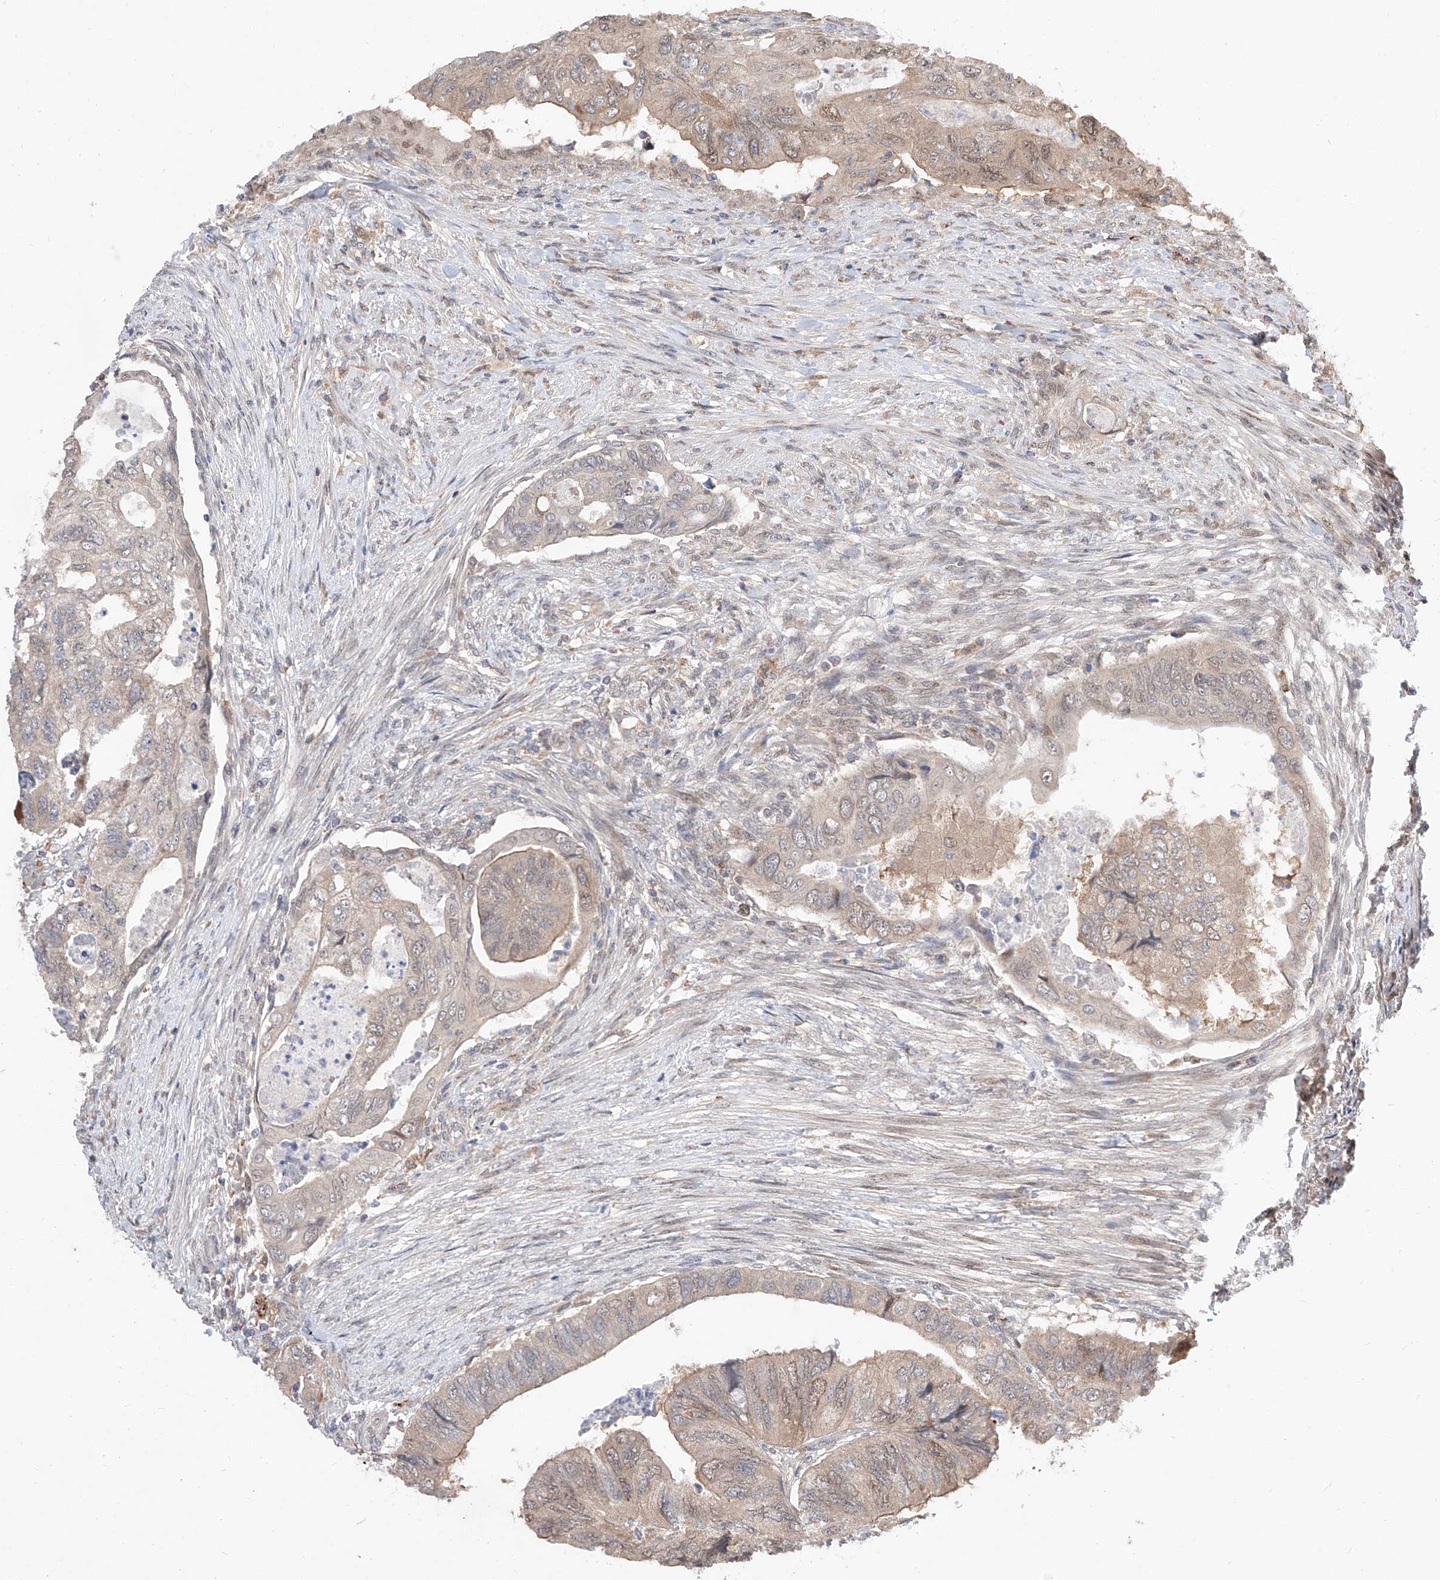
{"staining": {"intensity": "weak", "quantity": "25%-75%", "location": "cytoplasmic/membranous,nuclear"}, "tissue": "colorectal cancer", "cell_type": "Tumor cells", "image_type": "cancer", "snomed": [{"axis": "morphology", "description": "Adenocarcinoma, NOS"}, {"axis": "topography", "description": "Rectum"}], "caption": "DAB (3,3'-diaminobenzidine) immunohistochemical staining of adenocarcinoma (colorectal) displays weak cytoplasmic/membranous and nuclear protein staining in approximately 25%-75% of tumor cells.", "gene": "DIRAS3", "patient": {"sex": "male", "age": 63}}